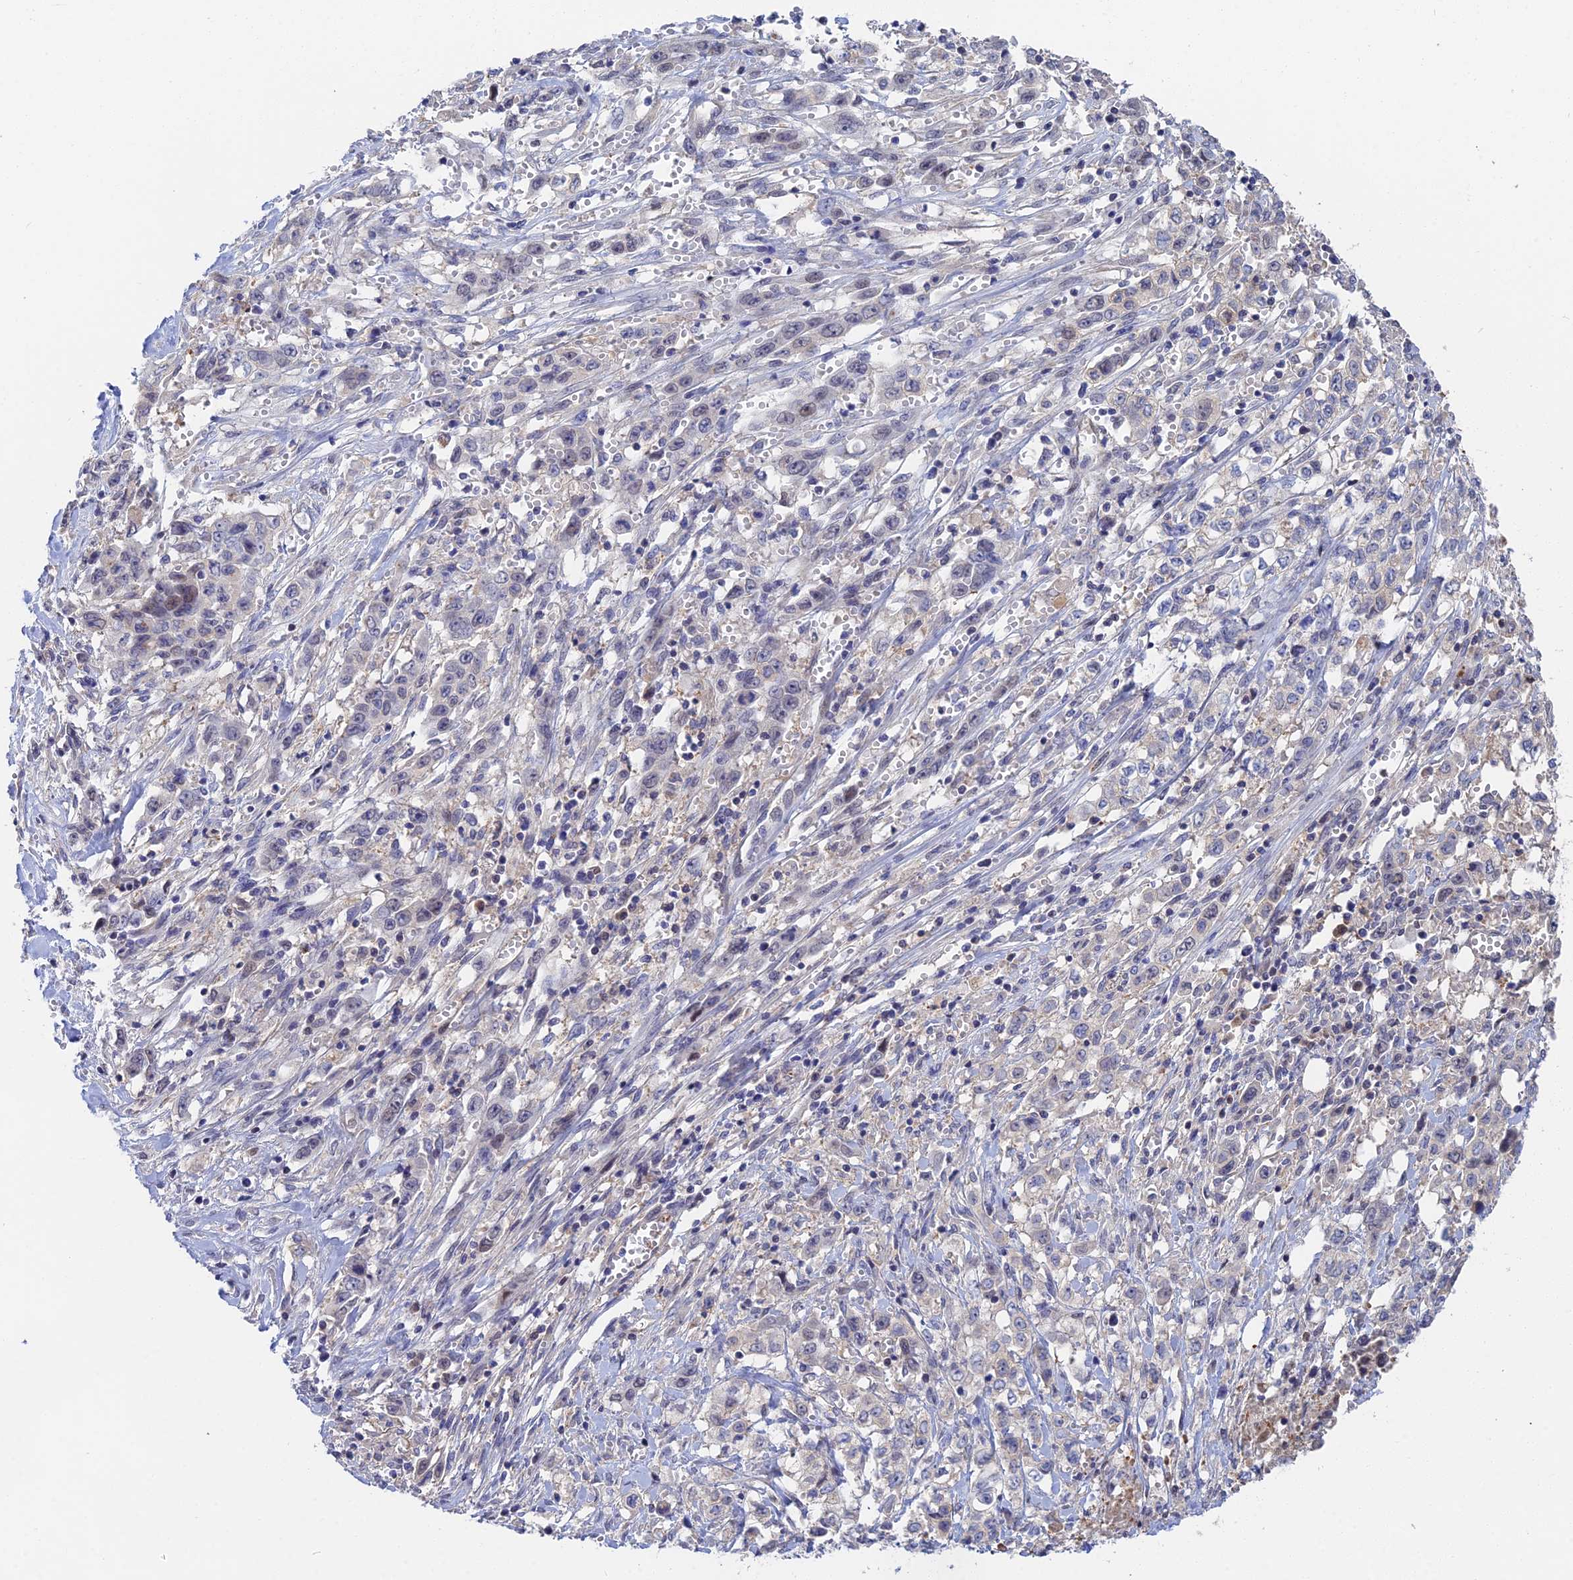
{"staining": {"intensity": "negative", "quantity": "none", "location": "none"}, "tissue": "stomach cancer", "cell_type": "Tumor cells", "image_type": "cancer", "snomed": [{"axis": "morphology", "description": "Adenocarcinoma, NOS"}, {"axis": "topography", "description": "Stomach, upper"}], "caption": "High power microscopy histopathology image of an IHC histopathology image of stomach adenocarcinoma, revealing no significant expression in tumor cells.", "gene": "DNAH14", "patient": {"sex": "male", "age": 62}}